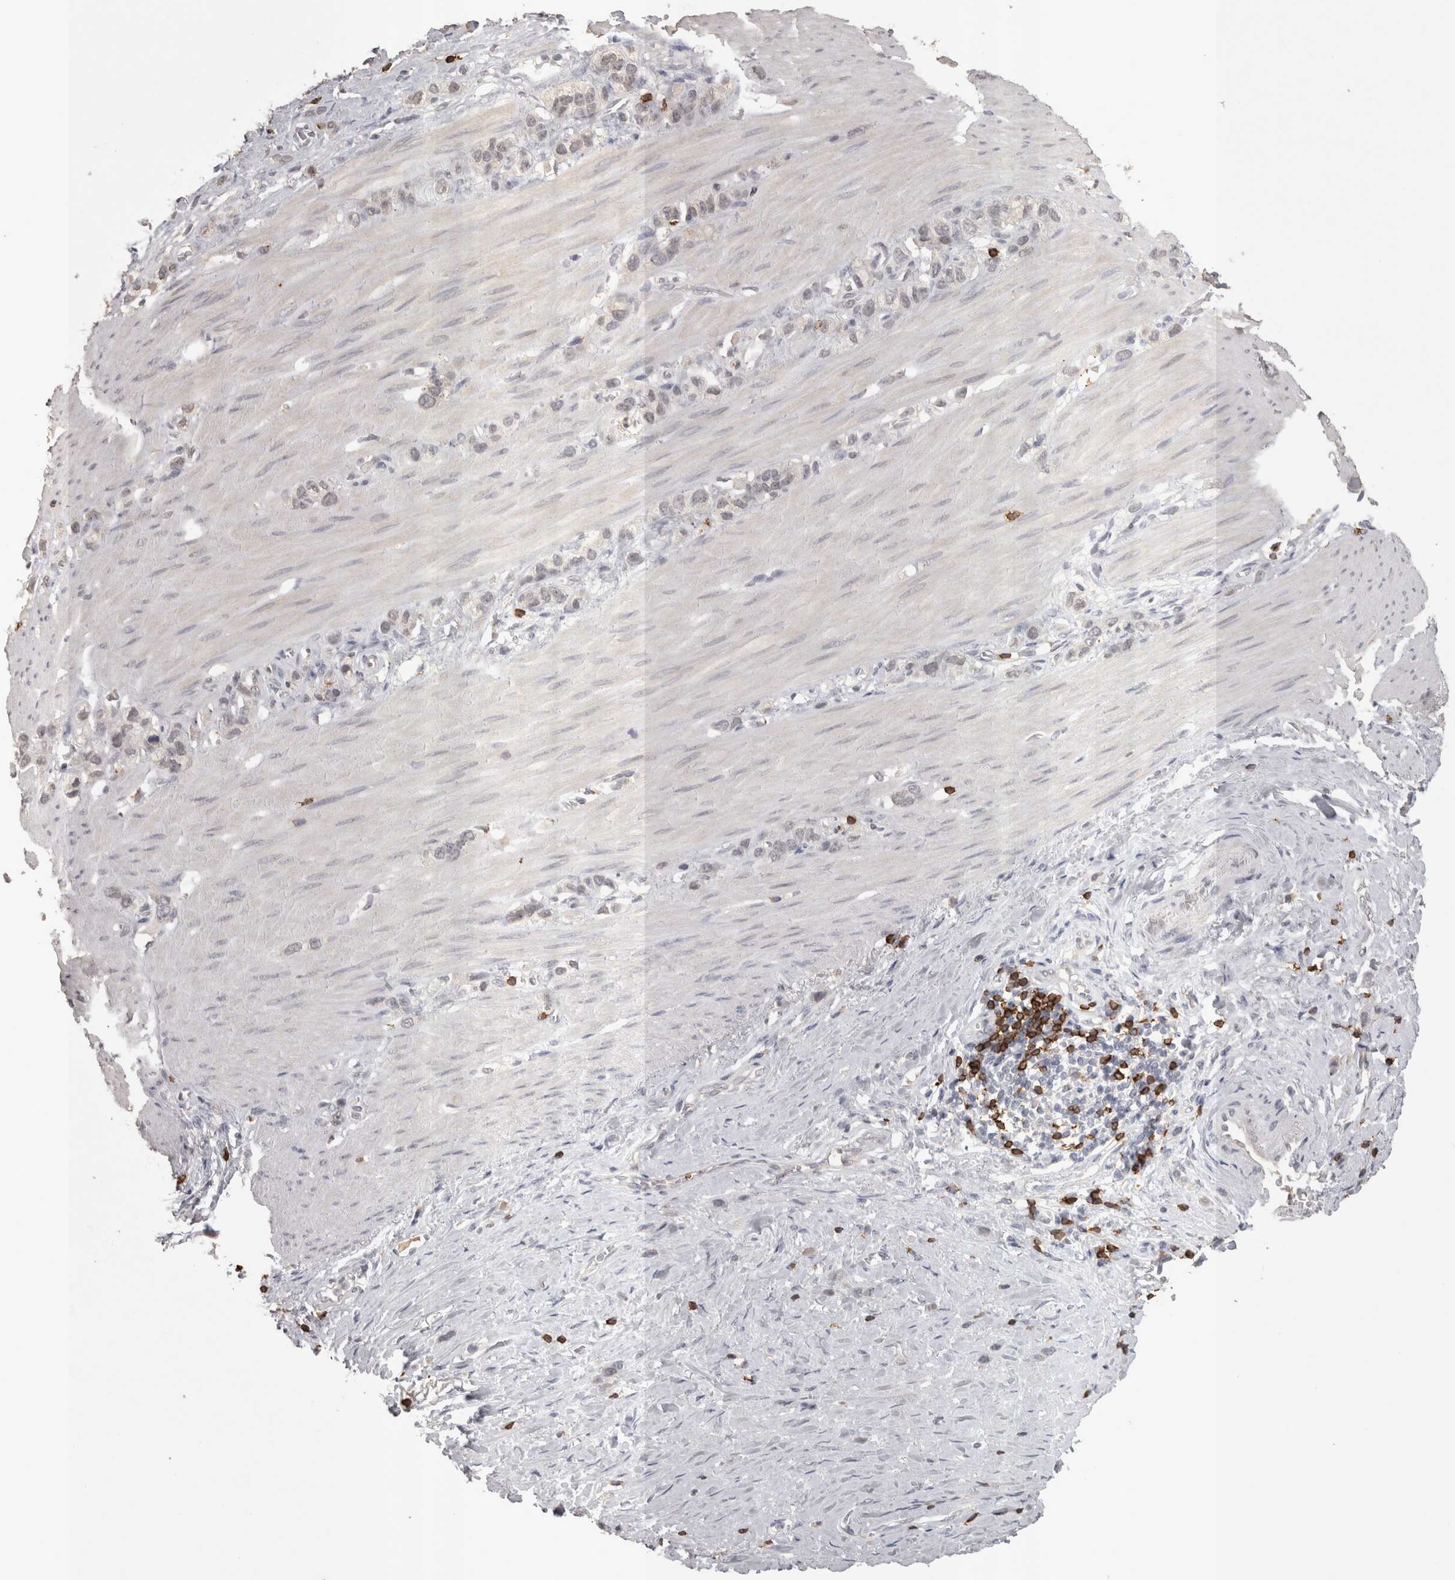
{"staining": {"intensity": "negative", "quantity": "none", "location": "none"}, "tissue": "stomach cancer", "cell_type": "Tumor cells", "image_type": "cancer", "snomed": [{"axis": "morphology", "description": "Normal tissue, NOS"}, {"axis": "morphology", "description": "Adenocarcinoma, NOS"}, {"axis": "morphology", "description": "Adenocarcinoma, High grade"}, {"axis": "topography", "description": "Stomach, upper"}, {"axis": "topography", "description": "Stomach"}], "caption": "Tumor cells show no significant positivity in stomach cancer.", "gene": "SKAP1", "patient": {"sex": "female", "age": 65}}